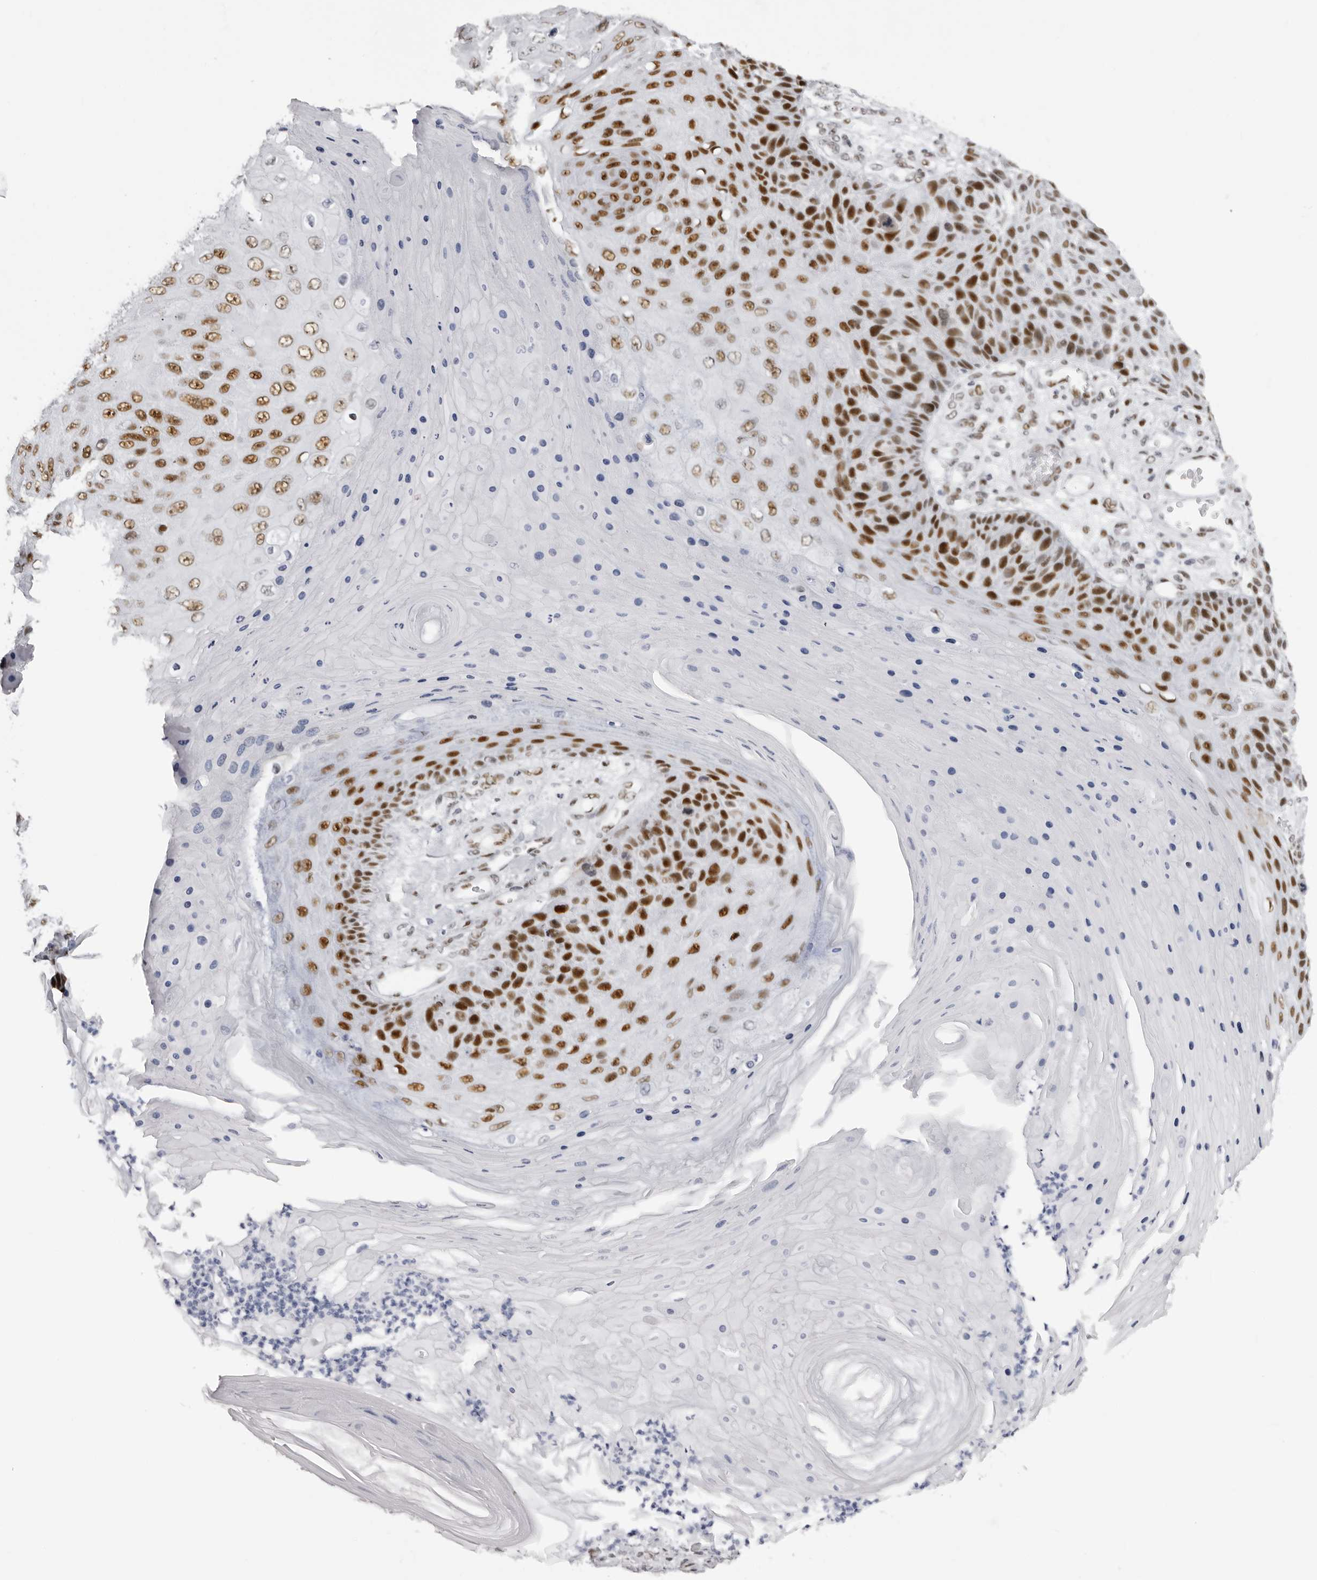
{"staining": {"intensity": "strong", "quantity": ">75%", "location": "nuclear"}, "tissue": "skin cancer", "cell_type": "Tumor cells", "image_type": "cancer", "snomed": [{"axis": "morphology", "description": "Squamous cell carcinoma, NOS"}, {"axis": "topography", "description": "Skin"}], "caption": "Skin squamous cell carcinoma was stained to show a protein in brown. There is high levels of strong nuclear positivity in about >75% of tumor cells. (DAB (3,3'-diaminobenzidine) IHC, brown staining for protein, blue staining for nuclei).", "gene": "IRF2BP2", "patient": {"sex": "female", "age": 88}}